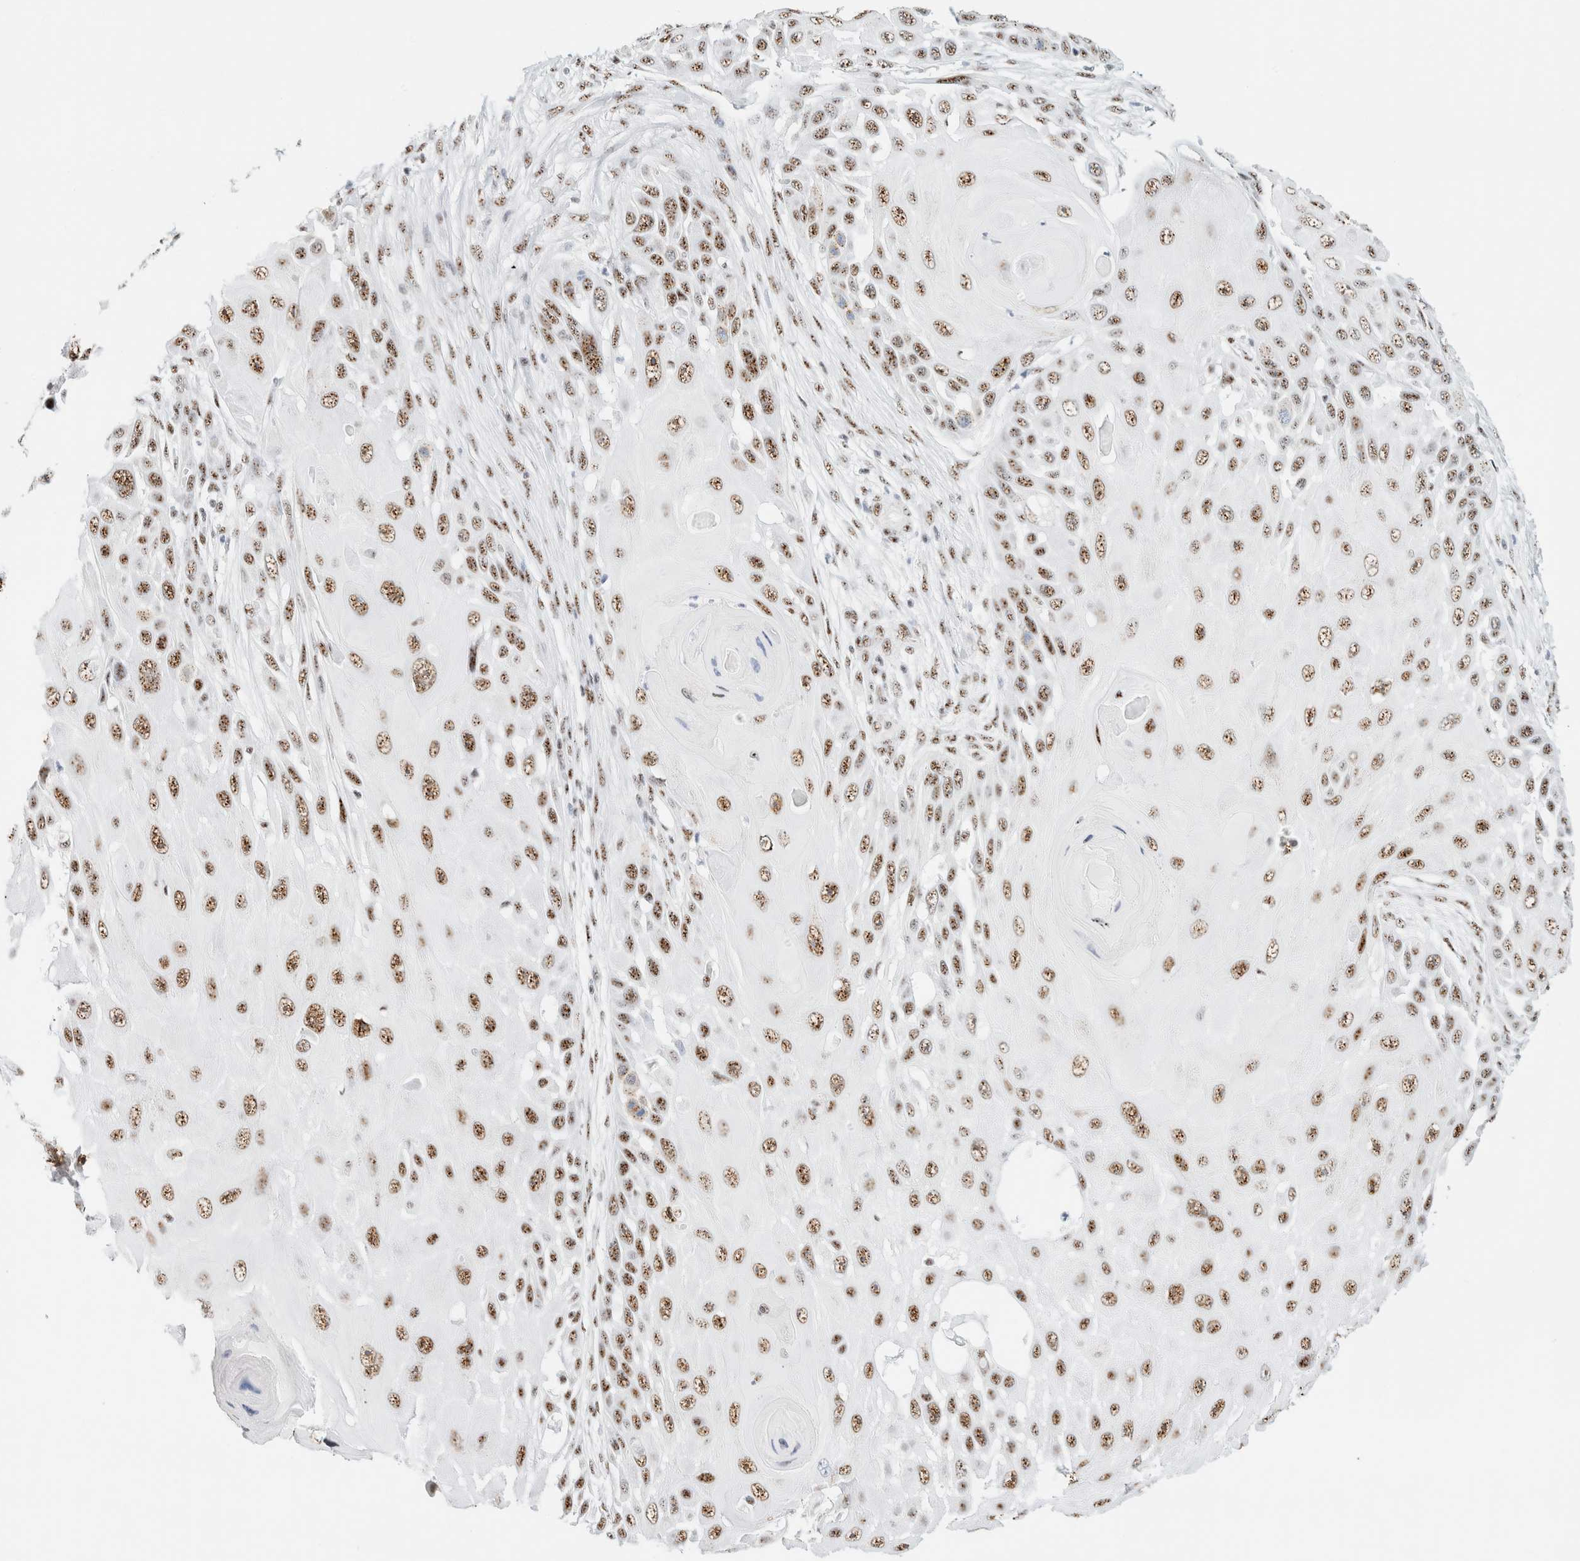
{"staining": {"intensity": "moderate", "quantity": ">75%", "location": "nuclear"}, "tissue": "skin cancer", "cell_type": "Tumor cells", "image_type": "cancer", "snomed": [{"axis": "morphology", "description": "Squamous cell carcinoma, NOS"}, {"axis": "topography", "description": "Skin"}], "caption": "Immunohistochemistry (IHC) of human skin cancer shows medium levels of moderate nuclear positivity in approximately >75% of tumor cells.", "gene": "SON", "patient": {"sex": "female", "age": 44}}